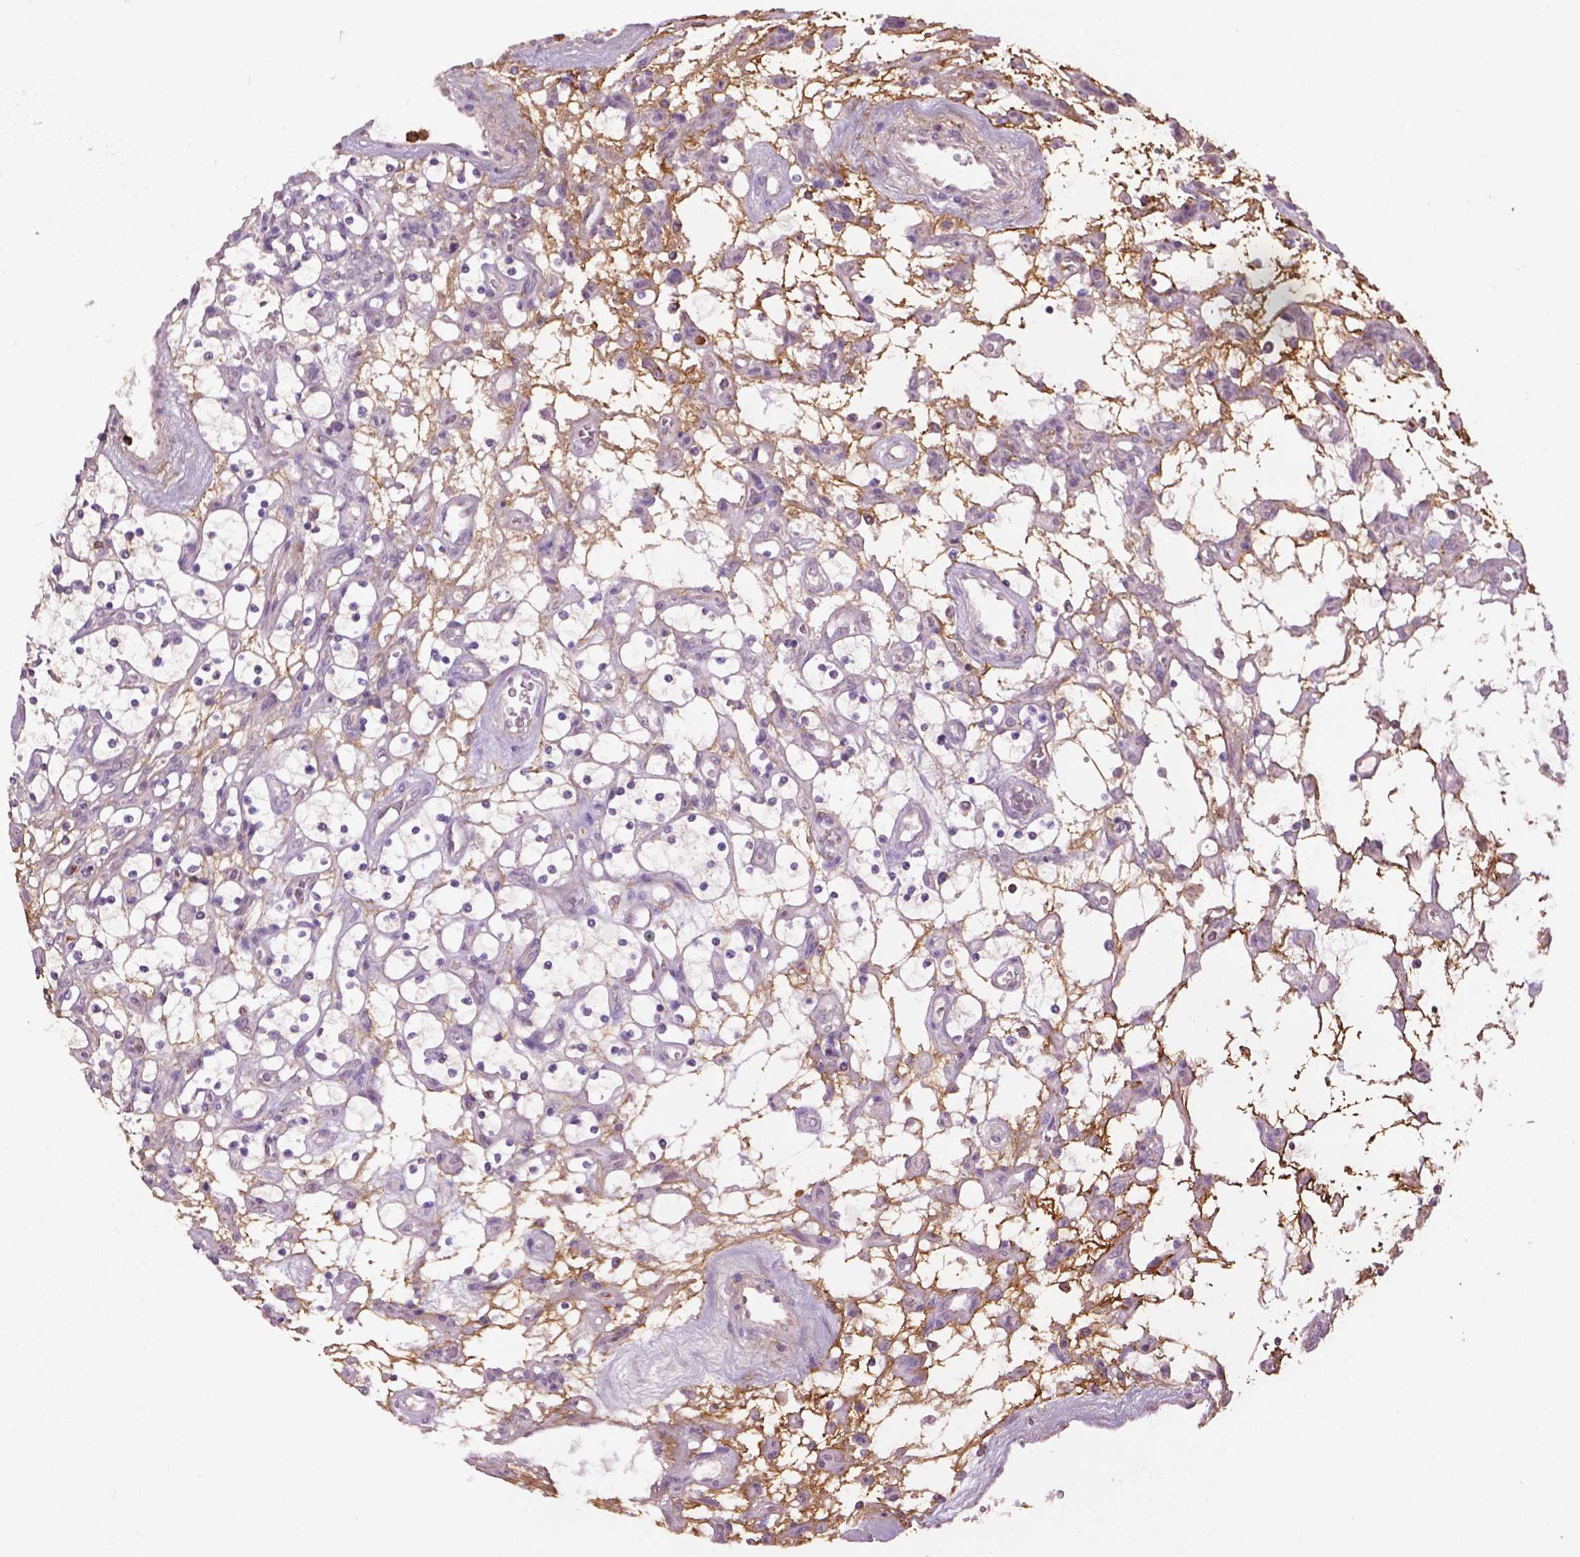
{"staining": {"intensity": "negative", "quantity": "none", "location": "none"}, "tissue": "renal cancer", "cell_type": "Tumor cells", "image_type": "cancer", "snomed": [{"axis": "morphology", "description": "Adenocarcinoma, NOS"}, {"axis": "topography", "description": "Kidney"}], "caption": "A high-resolution image shows IHC staining of adenocarcinoma (renal), which demonstrates no significant staining in tumor cells.", "gene": "LRRC3C", "patient": {"sex": "female", "age": 69}}